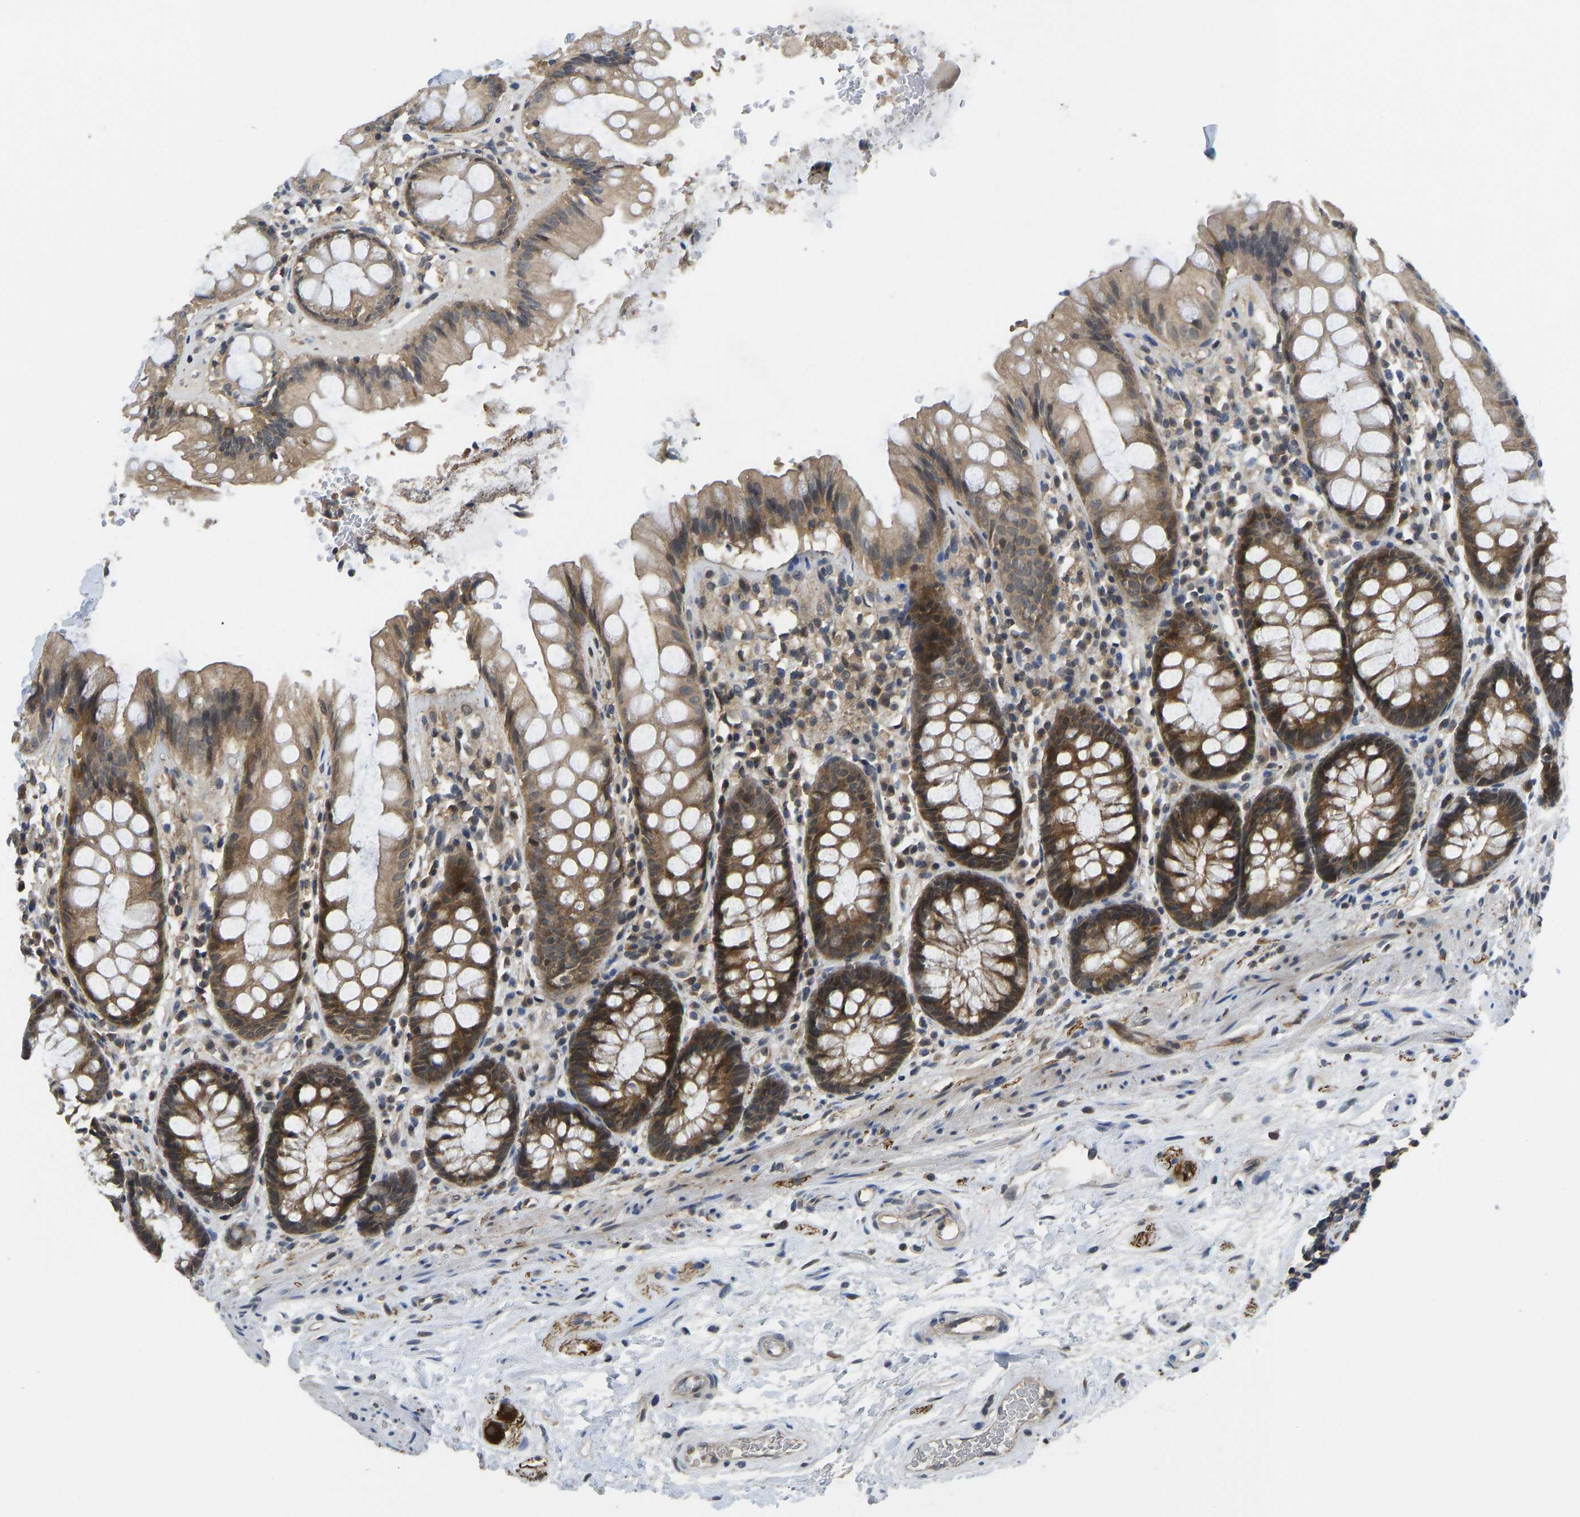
{"staining": {"intensity": "strong", "quantity": ">75%", "location": "cytoplasmic/membranous"}, "tissue": "rectum", "cell_type": "Glandular cells", "image_type": "normal", "snomed": [{"axis": "morphology", "description": "Normal tissue, NOS"}, {"axis": "topography", "description": "Rectum"}], "caption": "Immunohistochemical staining of normal human rectum shows >75% levels of strong cytoplasmic/membranous protein staining in approximately >75% of glandular cells.", "gene": "NDRG3", "patient": {"sex": "male", "age": 64}}